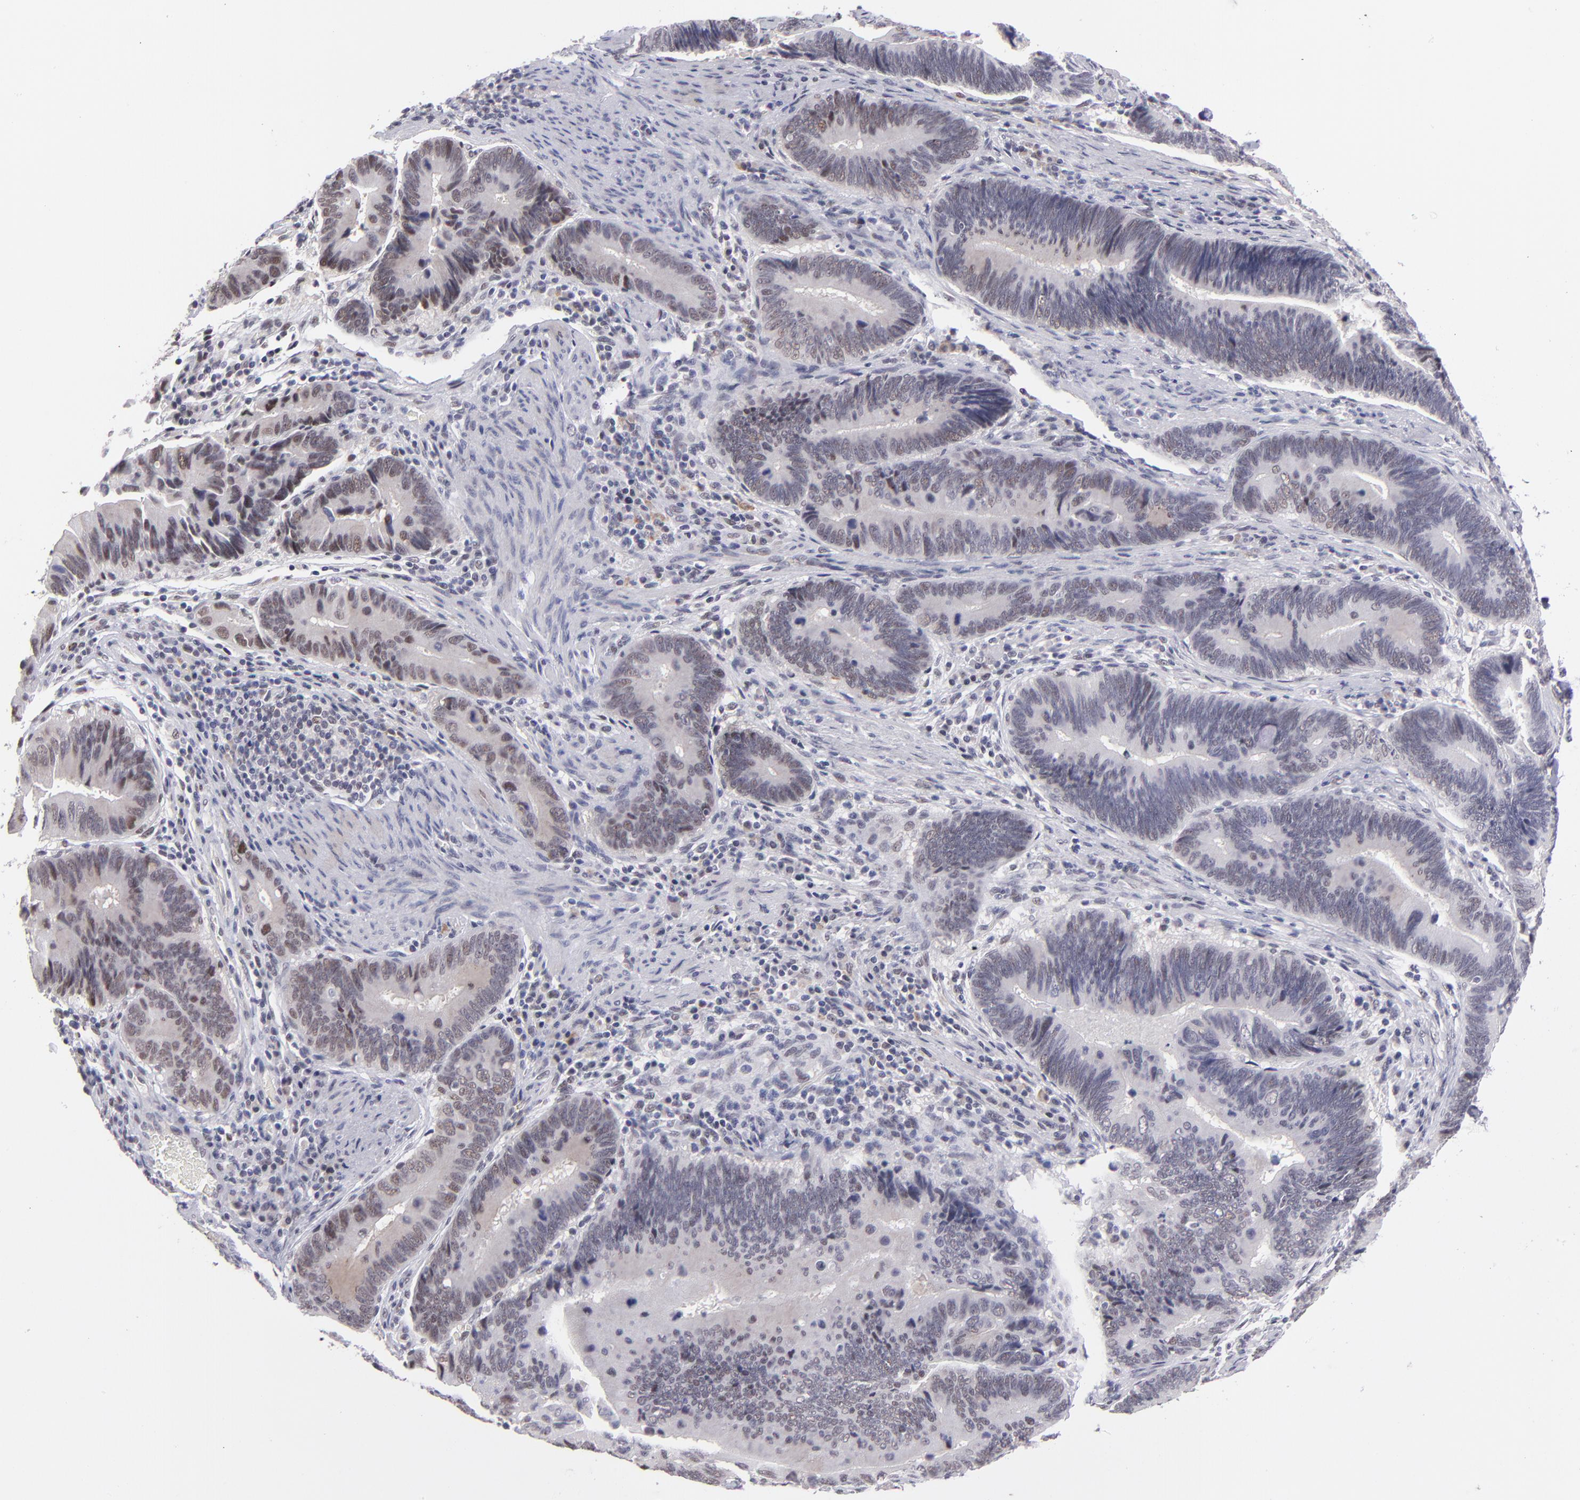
{"staining": {"intensity": "weak", "quantity": "25%-75%", "location": "nuclear"}, "tissue": "pancreatic cancer", "cell_type": "Tumor cells", "image_type": "cancer", "snomed": [{"axis": "morphology", "description": "Adenocarcinoma, NOS"}, {"axis": "topography", "description": "Pancreas"}], "caption": "This micrograph demonstrates pancreatic cancer (adenocarcinoma) stained with immunohistochemistry (IHC) to label a protein in brown. The nuclear of tumor cells show weak positivity for the protein. Nuclei are counter-stained blue.", "gene": "OTUB2", "patient": {"sex": "female", "age": 70}}